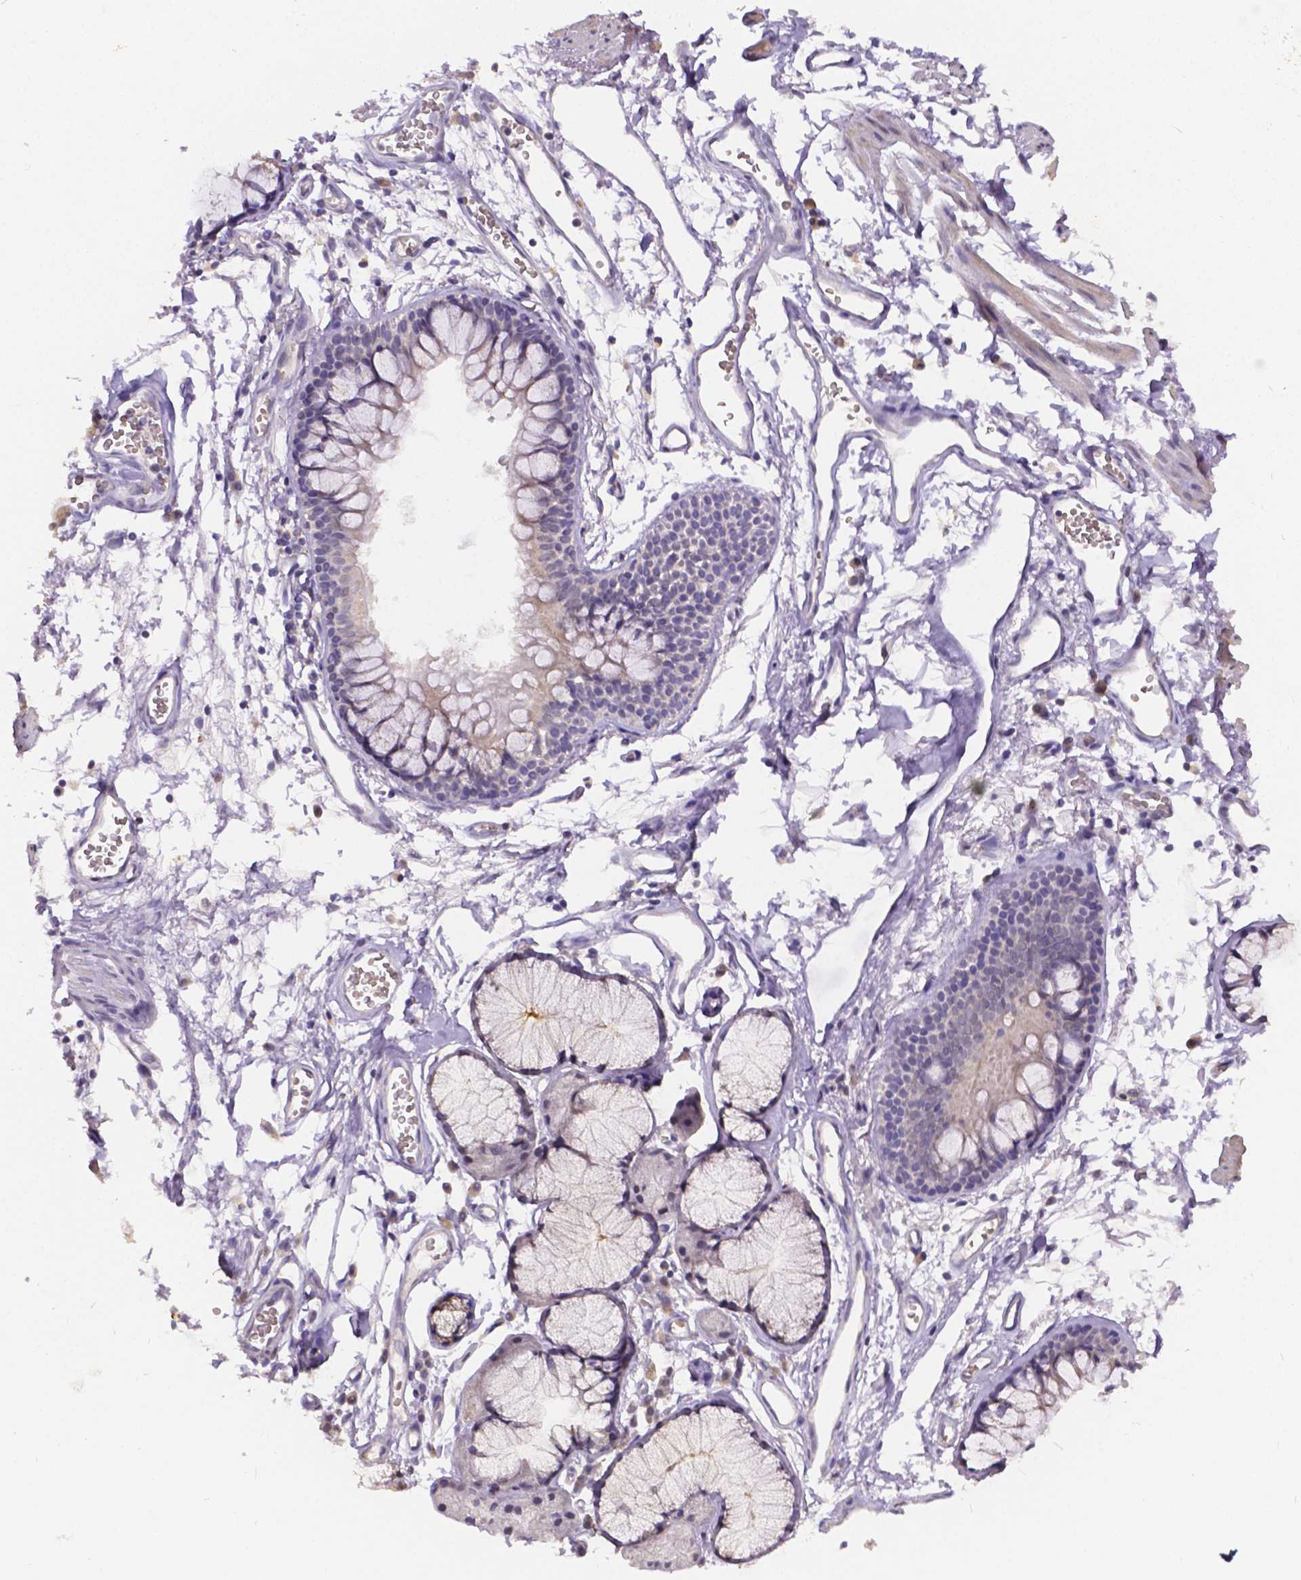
{"staining": {"intensity": "negative", "quantity": "none", "location": "none"}, "tissue": "adipose tissue", "cell_type": "Adipocytes", "image_type": "normal", "snomed": [{"axis": "morphology", "description": "Normal tissue, NOS"}, {"axis": "topography", "description": "Cartilage tissue"}, {"axis": "topography", "description": "Bronchus"}], "caption": "A photomicrograph of human adipose tissue is negative for staining in adipocytes. (IHC, brightfield microscopy, high magnification).", "gene": "CTNNA2", "patient": {"sex": "female", "age": 79}}